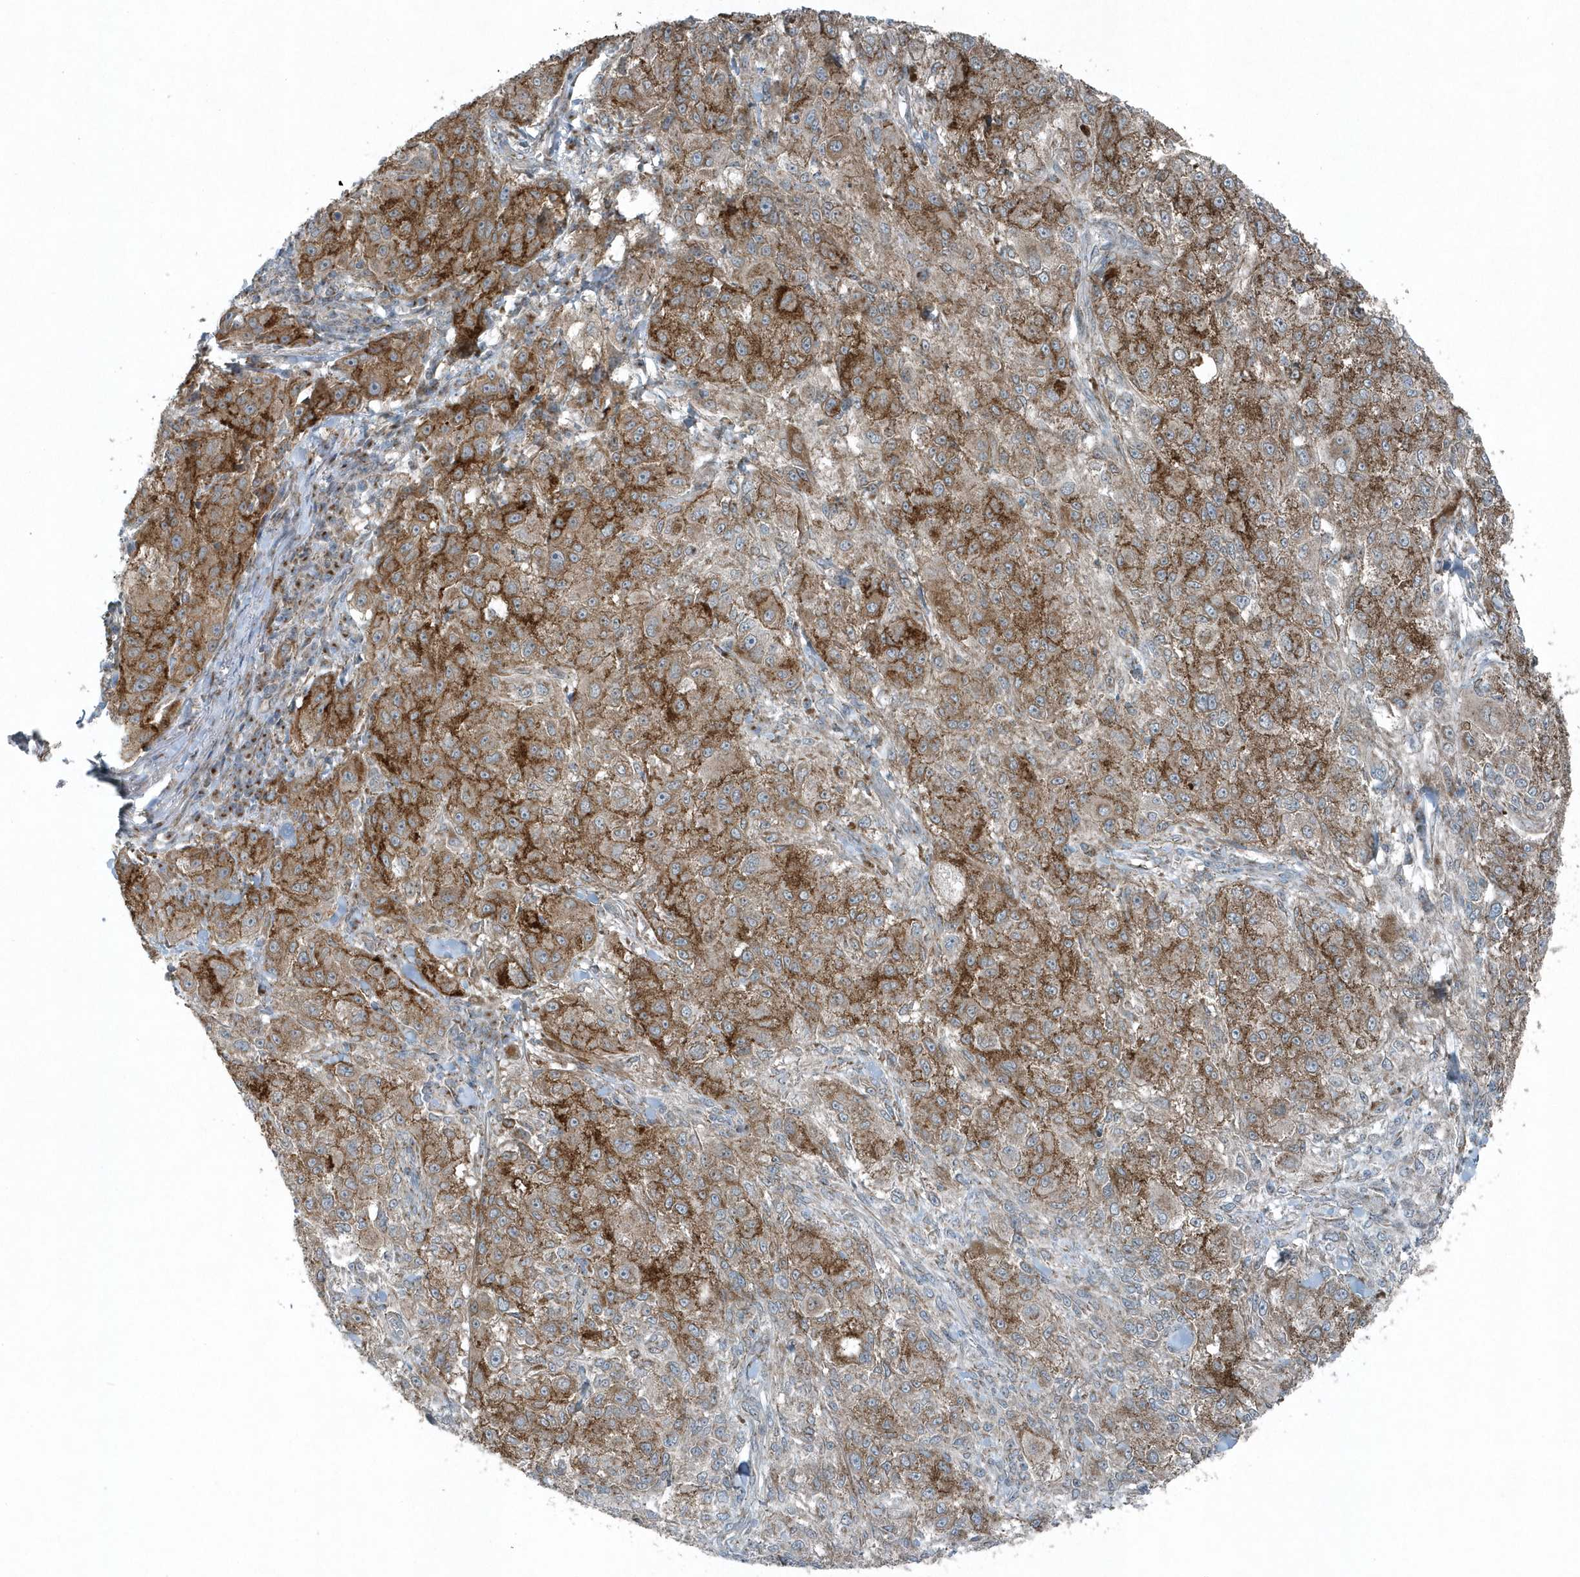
{"staining": {"intensity": "strong", "quantity": "25%-75%", "location": "cytoplasmic/membranous"}, "tissue": "melanoma", "cell_type": "Tumor cells", "image_type": "cancer", "snomed": [{"axis": "morphology", "description": "Necrosis, NOS"}, {"axis": "morphology", "description": "Malignant melanoma, NOS"}, {"axis": "topography", "description": "Skin"}], "caption": "Immunohistochemistry (IHC) photomicrograph of neoplastic tissue: human malignant melanoma stained using immunohistochemistry exhibits high levels of strong protein expression localized specifically in the cytoplasmic/membranous of tumor cells, appearing as a cytoplasmic/membranous brown color.", "gene": "GCC2", "patient": {"sex": "female", "age": 87}}